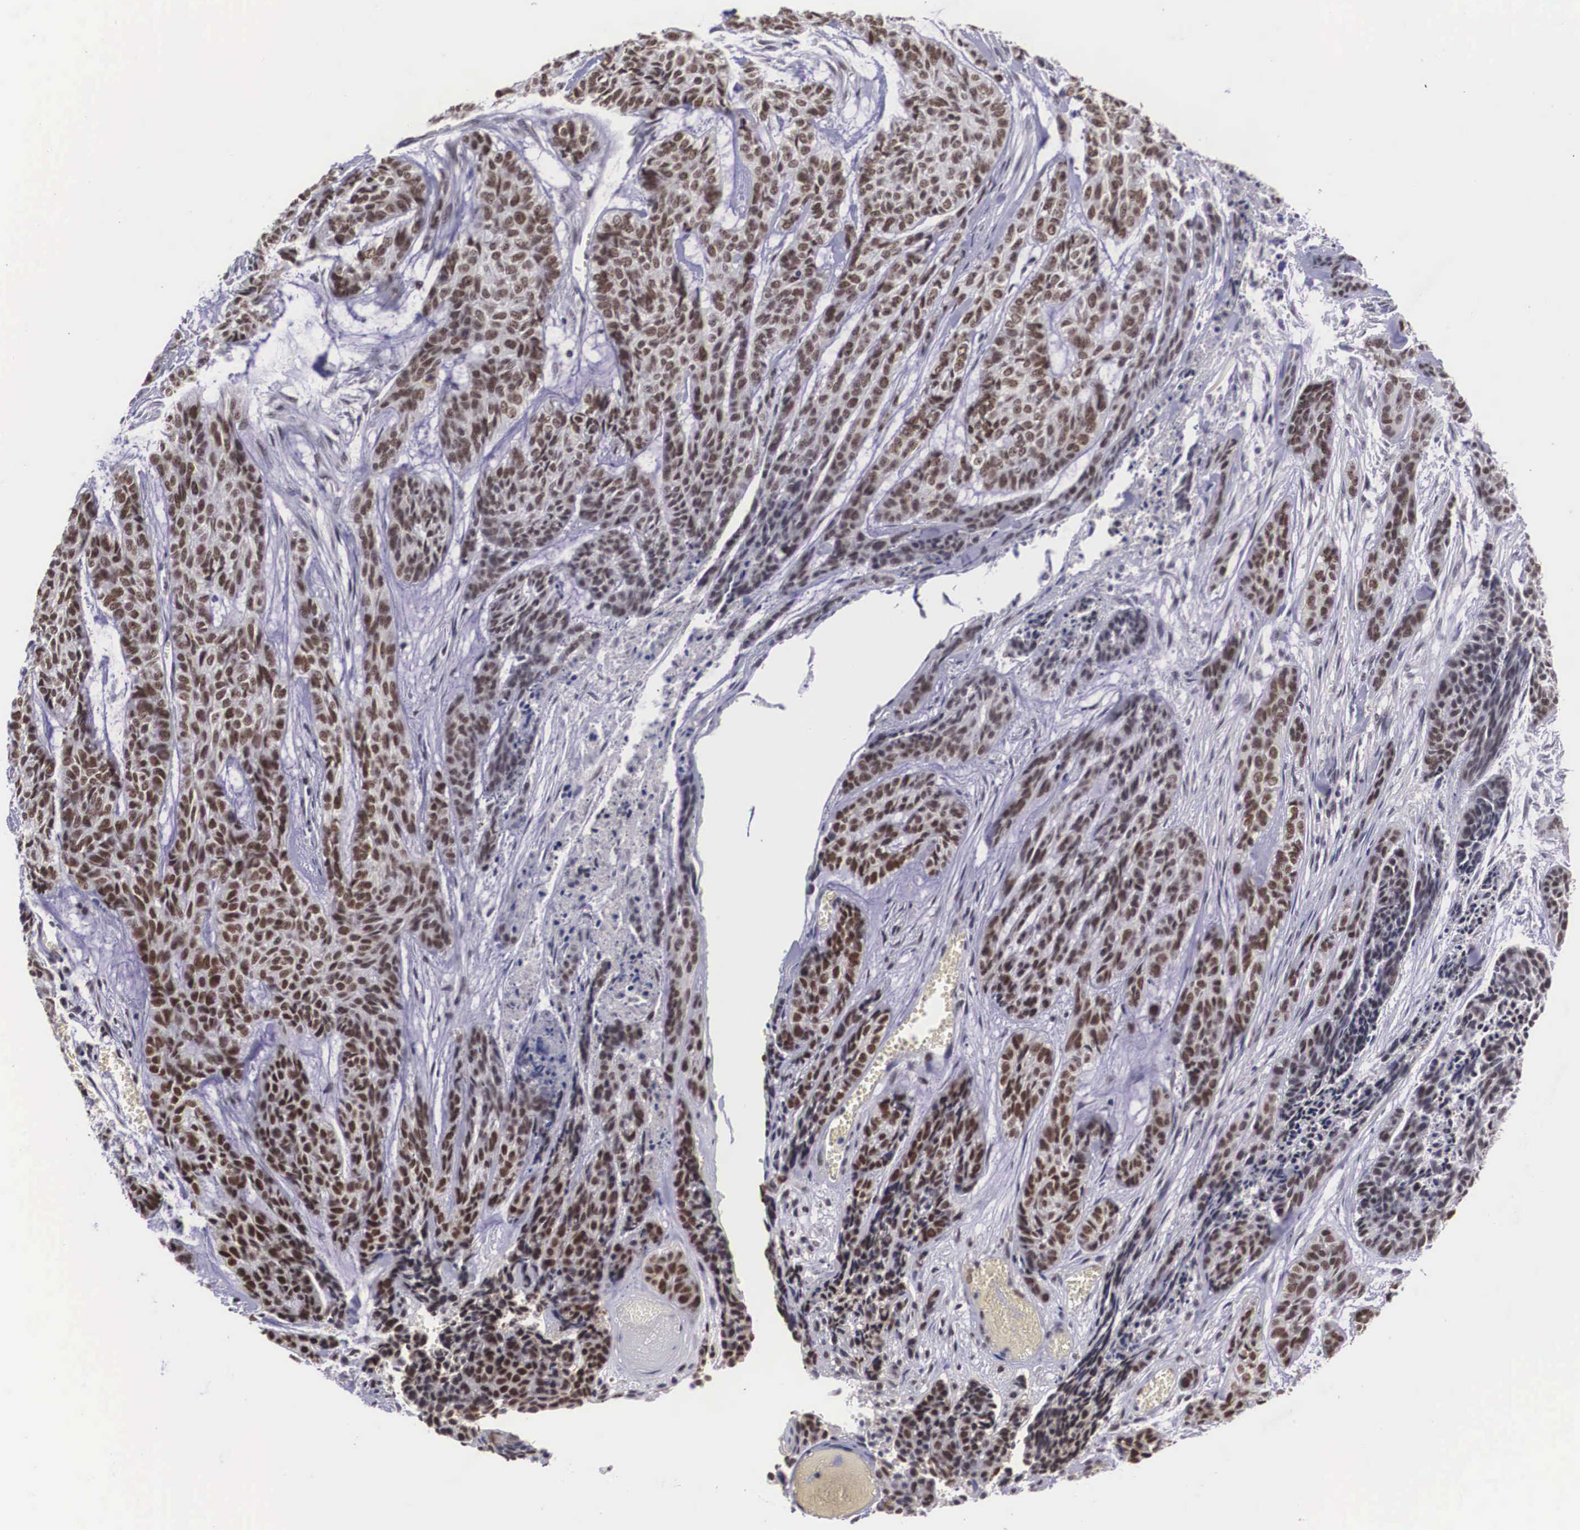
{"staining": {"intensity": "moderate", "quantity": "25%-75%", "location": "nuclear"}, "tissue": "skin cancer", "cell_type": "Tumor cells", "image_type": "cancer", "snomed": [{"axis": "morphology", "description": "Normal tissue, NOS"}, {"axis": "morphology", "description": "Basal cell carcinoma"}, {"axis": "topography", "description": "Skin"}], "caption": "Tumor cells display medium levels of moderate nuclear staining in approximately 25%-75% of cells in skin basal cell carcinoma. Ihc stains the protein in brown and the nuclei are stained blue.", "gene": "ZNF275", "patient": {"sex": "female", "age": 65}}